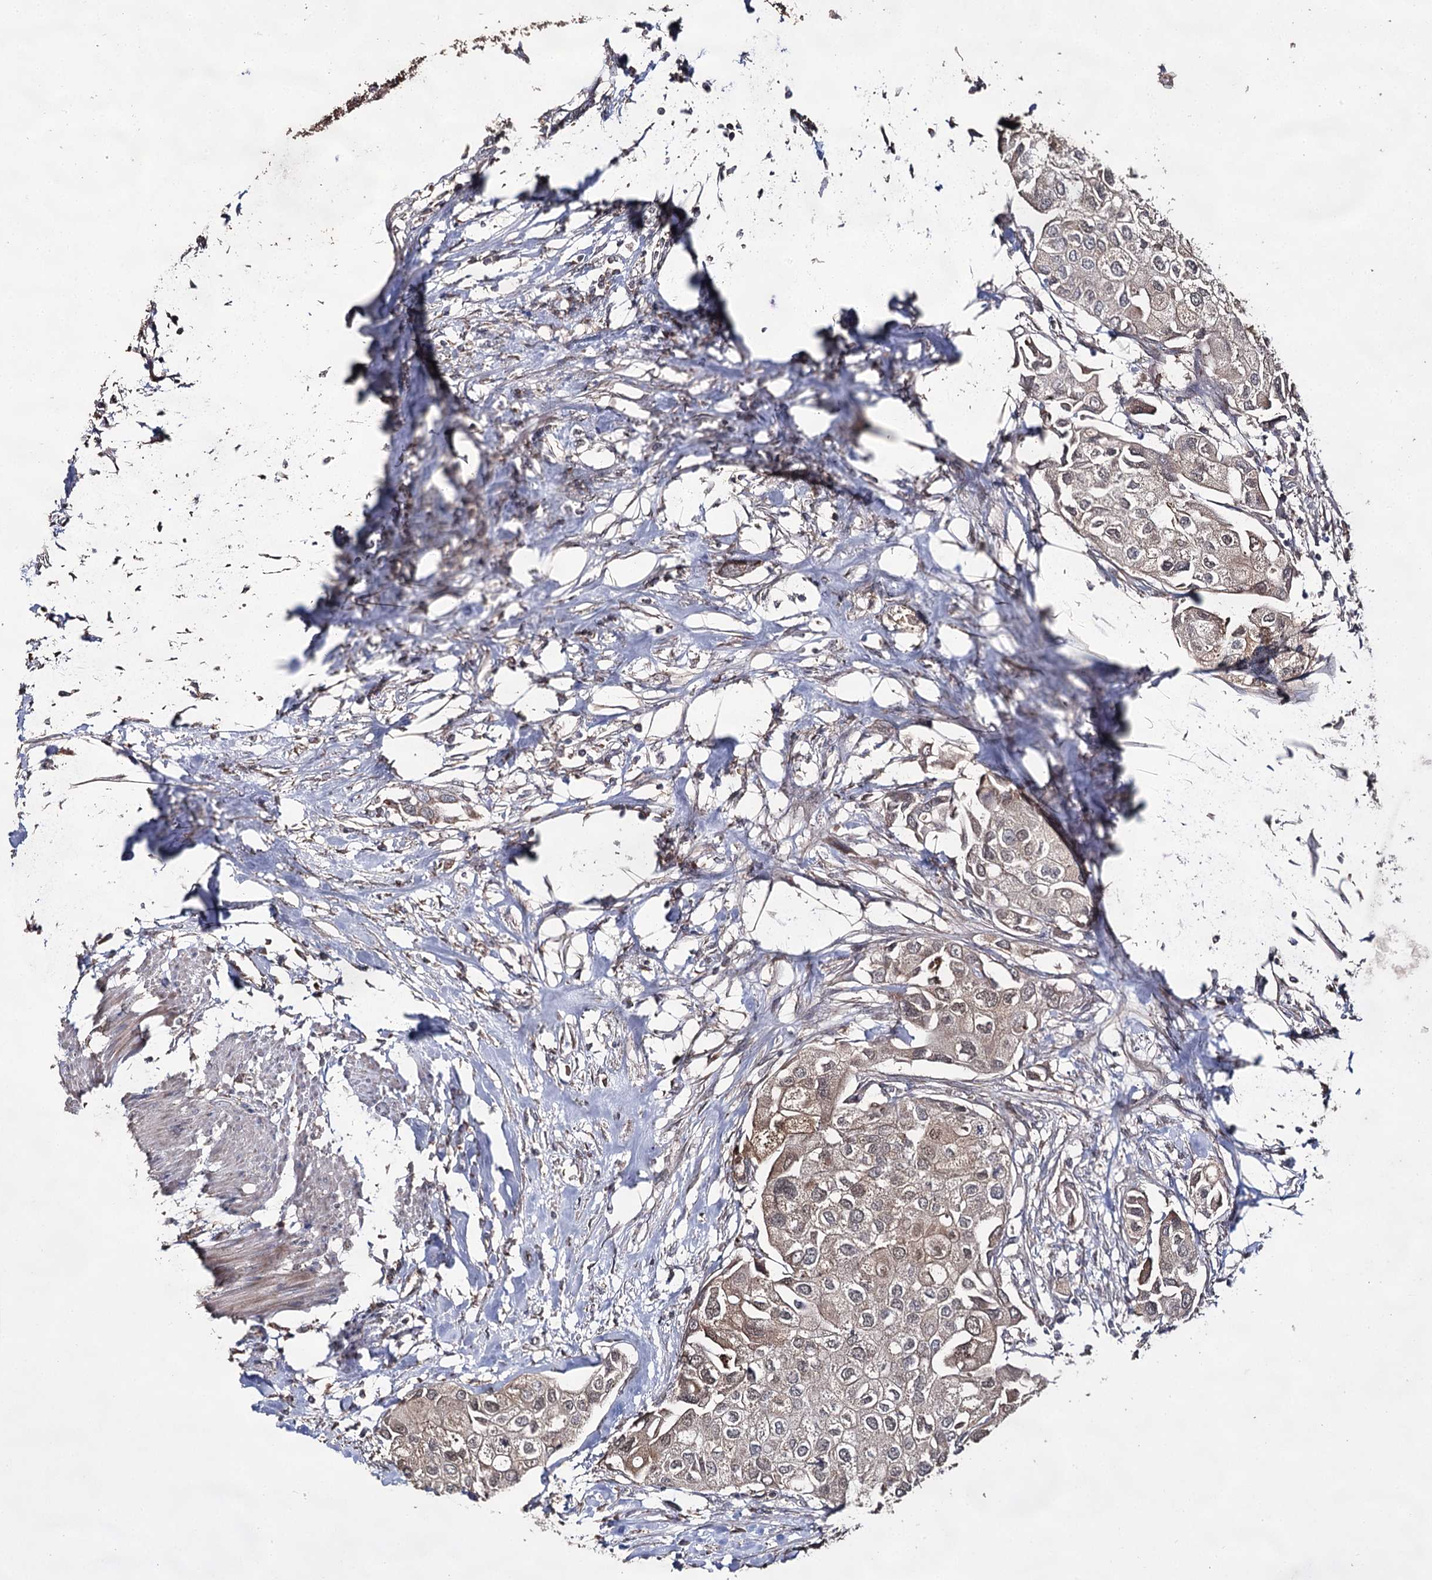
{"staining": {"intensity": "weak", "quantity": ">75%", "location": "cytoplasmic/membranous"}, "tissue": "urothelial cancer", "cell_type": "Tumor cells", "image_type": "cancer", "snomed": [{"axis": "morphology", "description": "Urothelial carcinoma, High grade"}, {"axis": "topography", "description": "Urinary bladder"}], "caption": "Urothelial carcinoma (high-grade) stained with immunohistochemistry (IHC) shows weak cytoplasmic/membranous staining in about >75% of tumor cells.", "gene": "ACTR6", "patient": {"sex": "male", "age": 64}}